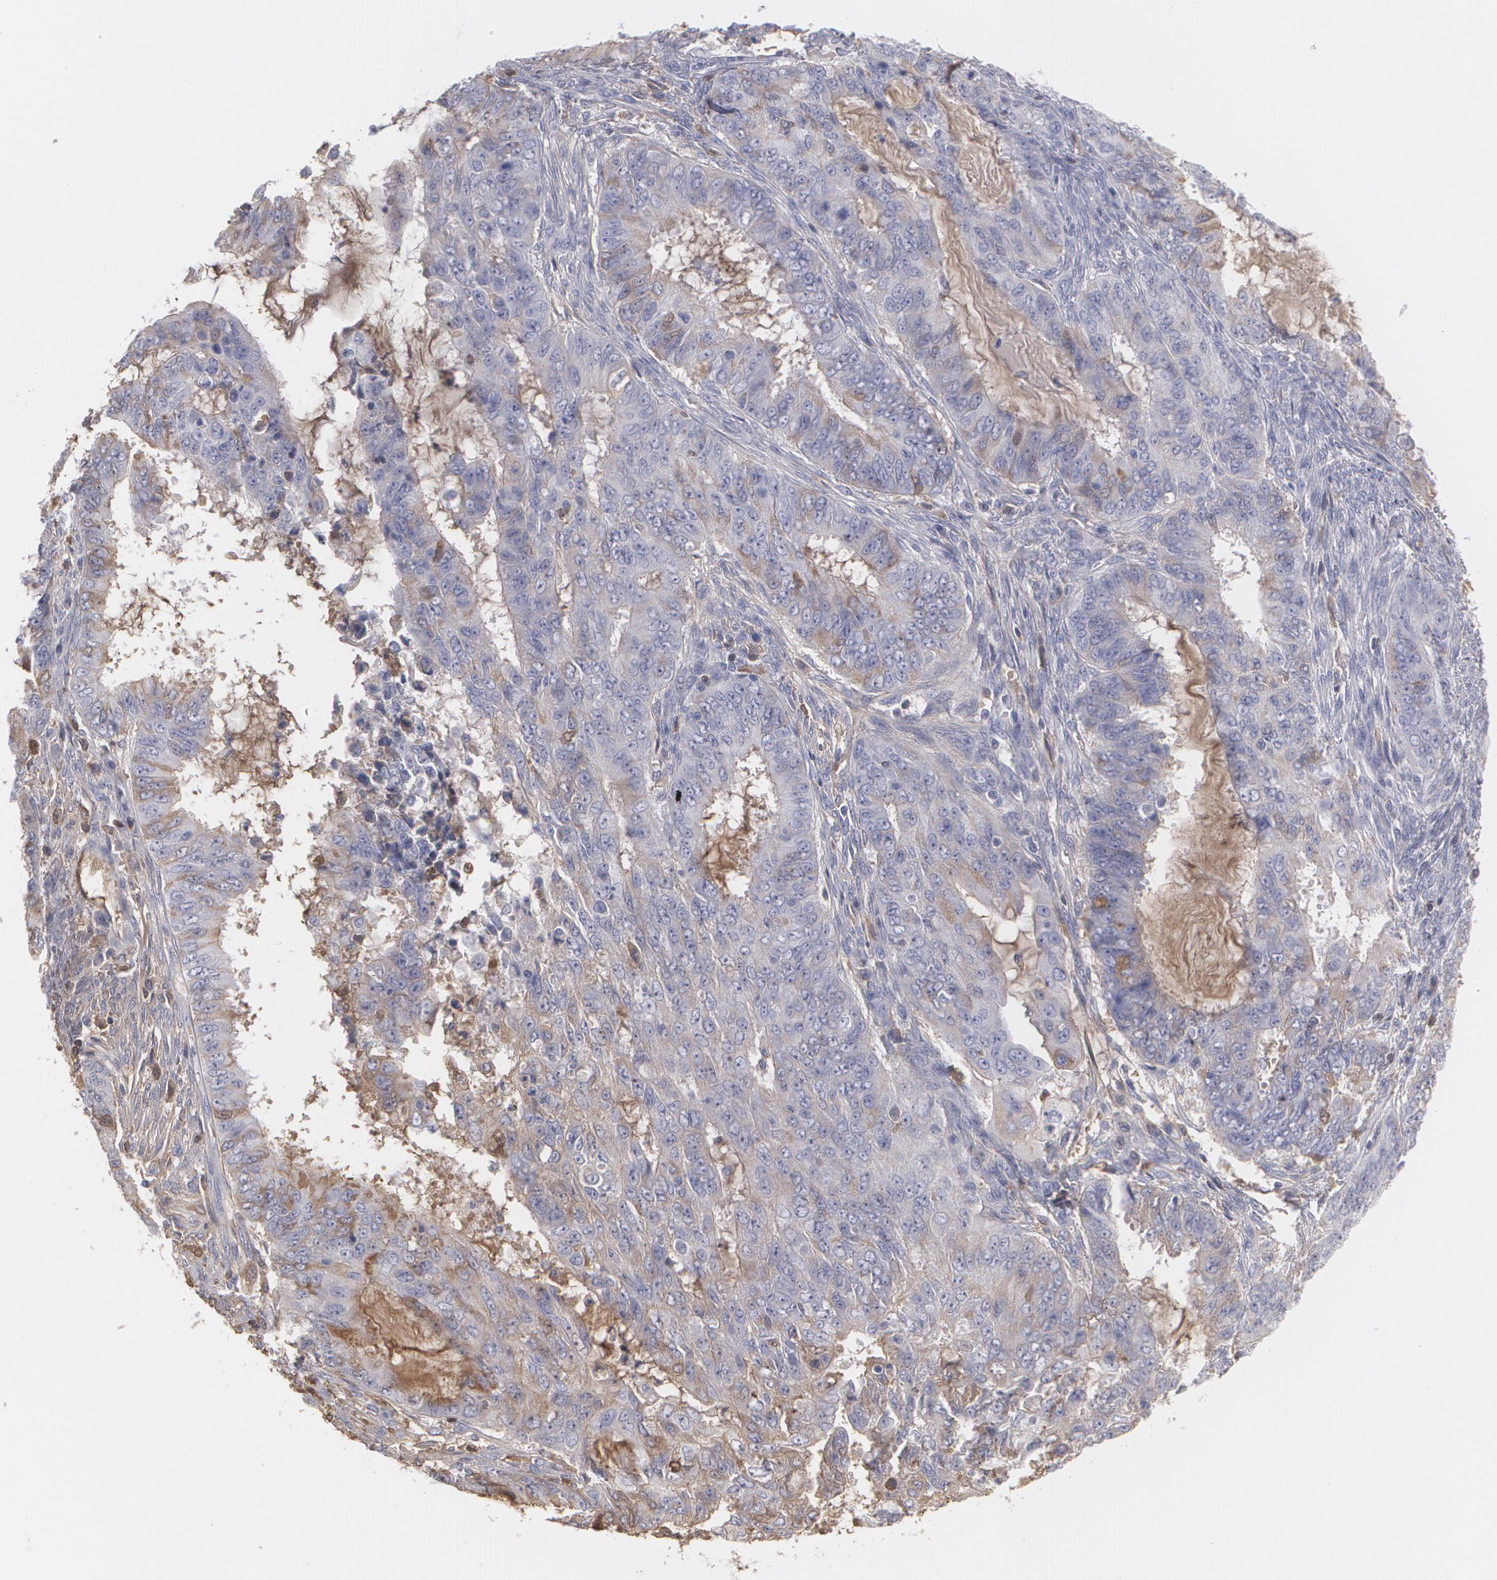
{"staining": {"intensity": "weak", "quantity": "<25%", "location": "cytoplasmic/membranous"}, "tissue": "endometrial cancer", "cell_type": "Tumor cells", "image_type": "cancer", "snomed": [{"axis": "morphology", "description": "Adenocarcinoma, NOS"}, {"axis": "topography", "description": "Endometrium"}], "caption": "Immunohistochemistry (IHC) of endometrial adenocarcinoma displays no staining in tumor cells.", "gene": "SERPINA1", "patient": {"sex": "female", "age": 75}}